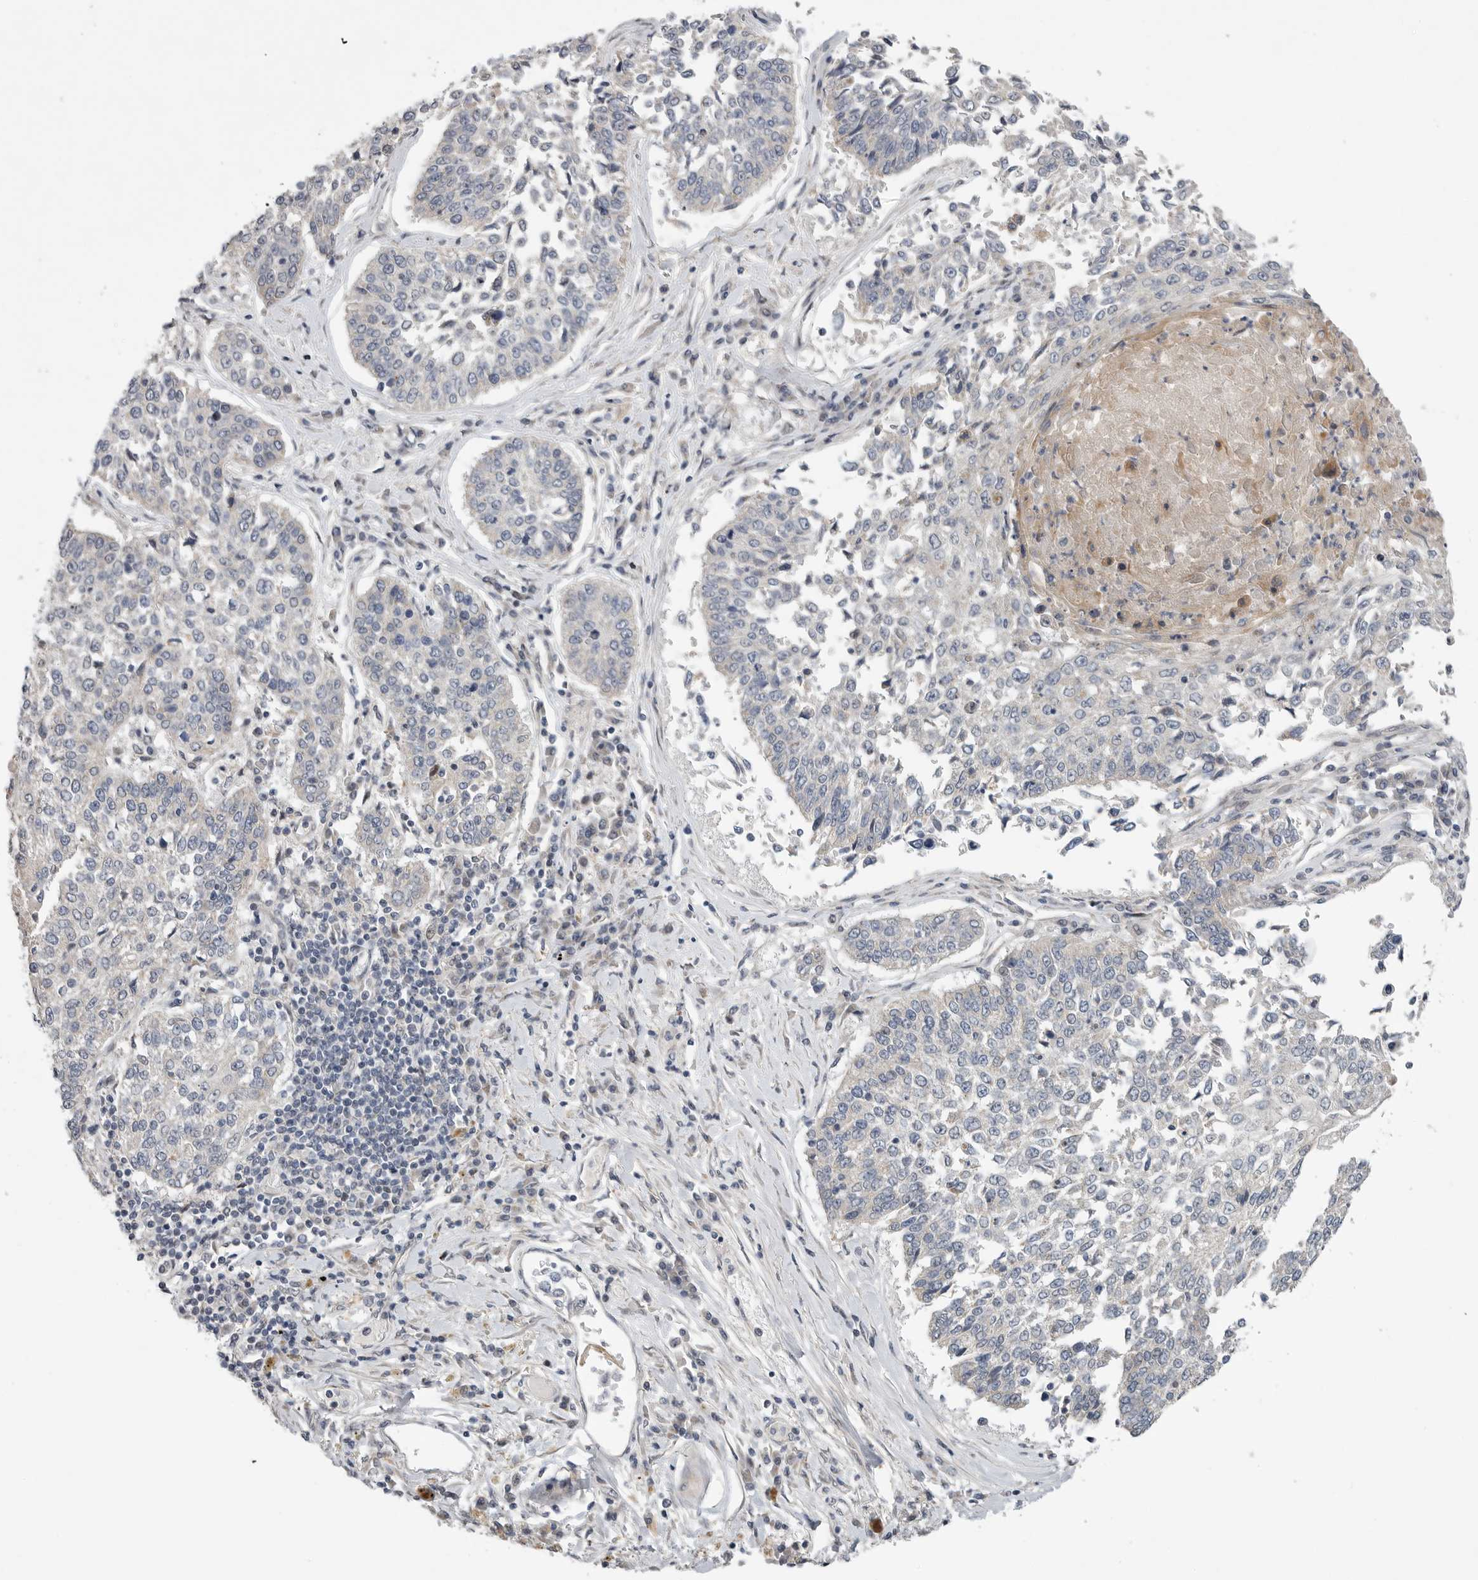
{"staining": {"intensity": "negative", "quantity": "none", "location": "none"}, "tissue": "lung cancer", "cell_type": "Tumor cells", "image_type": "cancer", "snomed": [{"axis": "morphology", "description": "Normal tissue, NOS"}, {"axis": "morphology", "description": "Squamous cell carcinoma, NOS"}, {"axis": "topography", "description": "Cartilage tissue"}, {"axis": "topography", "description": "Lung"}, {"axis": "topography", "description": "Peripheral nerve tissue"}], "caption": "Histopathology image shows no protein expression in tumor cells of lung cancer (squamous cell carcinoma) tissue.", "gene": "FBXO43", "patient": {"sex": "female", "age": 49}}